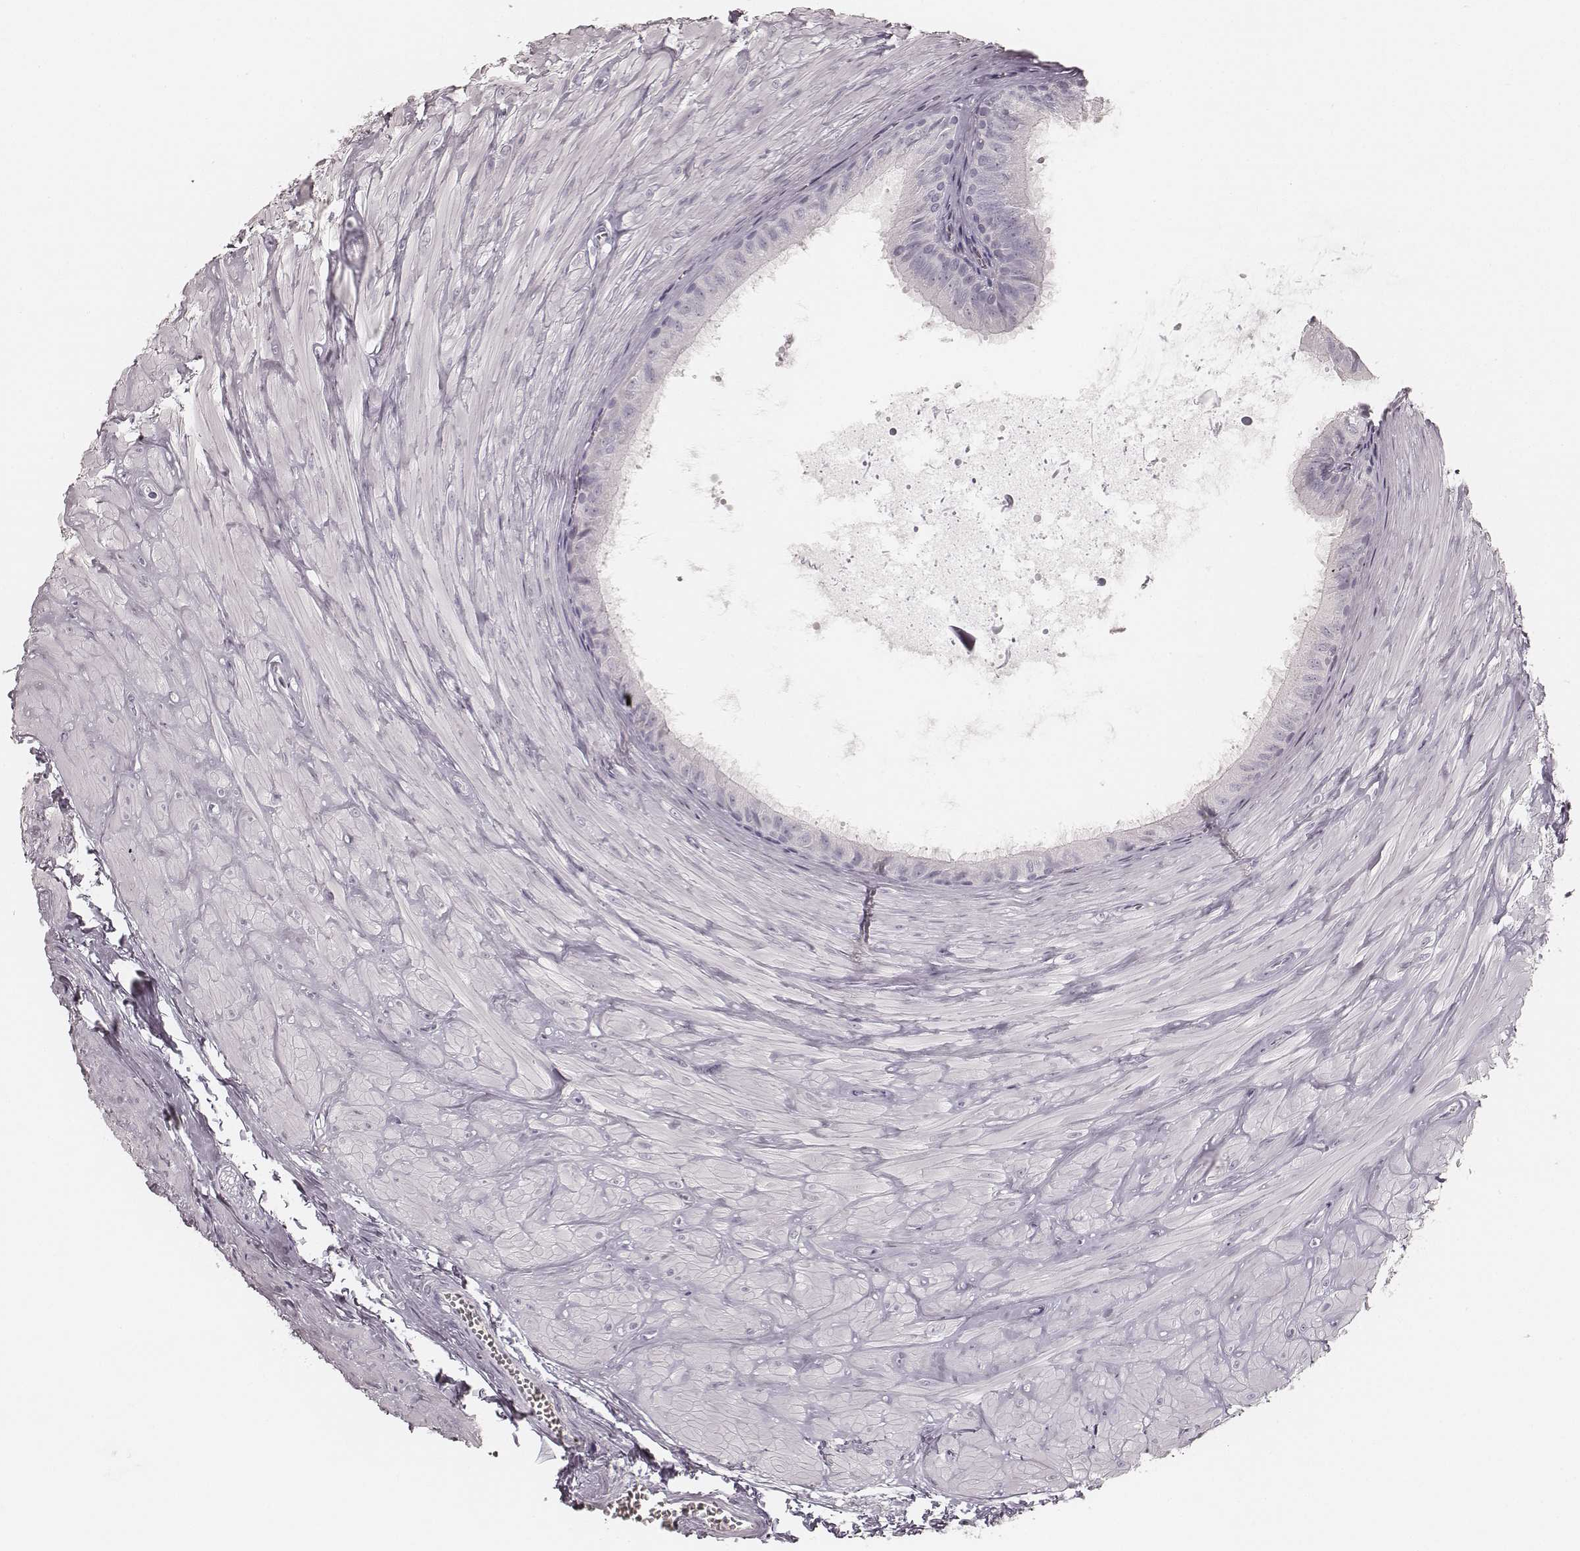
{"staining": {"intensity": "negative", "quantity": "none", "location": "none"}, "tissue": "epididymis", "cell_type": "Glandular cells", "image_type": "normal", "snomed": [{"axis": "morphology", "description": "Normal tissue, NOS"}, {"axis": "topography", "description": "Epididymis"}], "caption": "Immunohistochemical staining of unremarkable epididymis exhibits no significant staining in glandular cells.", "gene": "KRT31", "patient": {"sex": "male", "age": 37}}